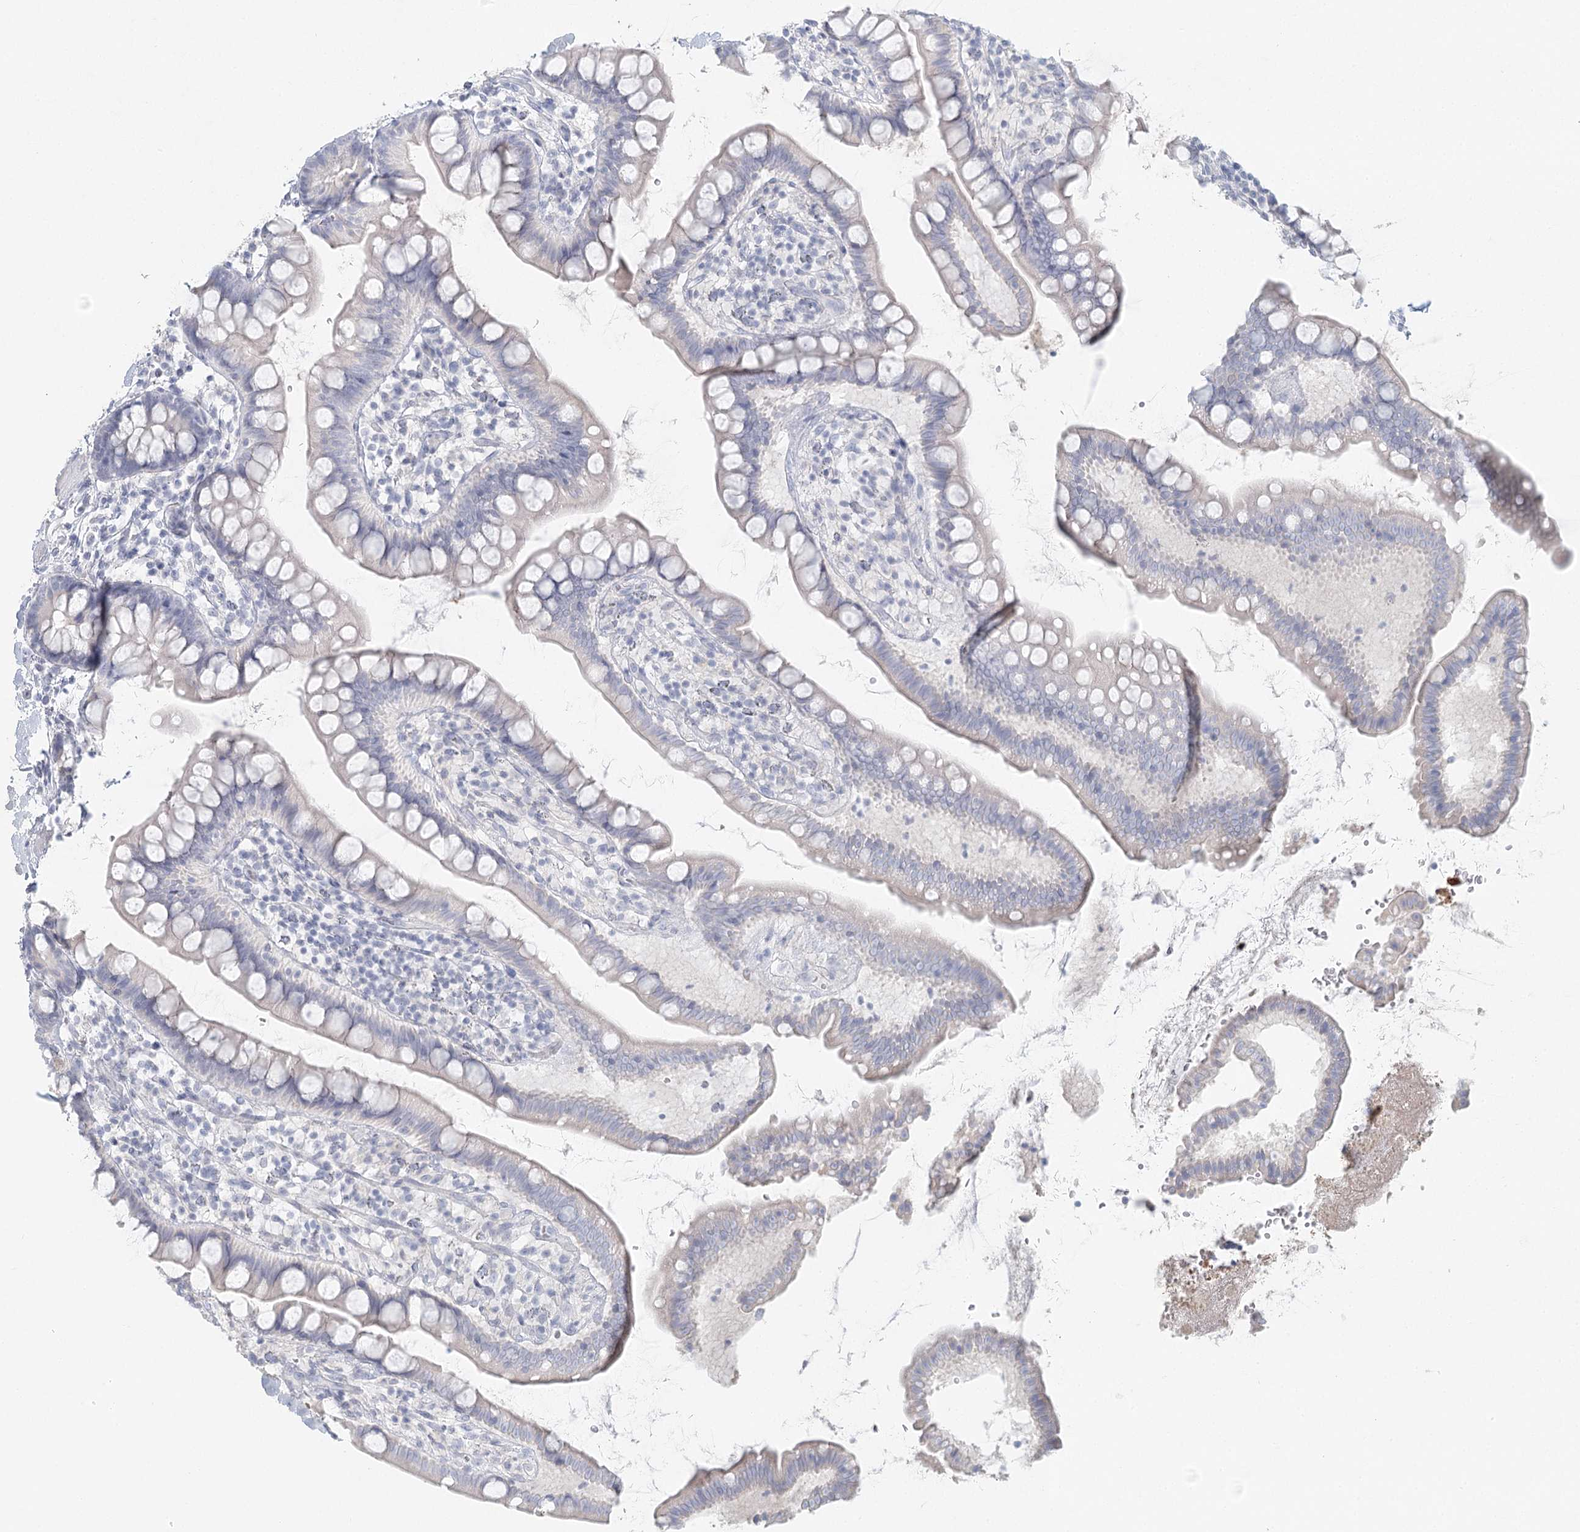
{"staining": {"intensity": "negative", "quantity": "none", "location": "none"}, "tissue": "small intestine", "cell_type": "Glandular cells", "image_type": "normal", "snomed": [{"axis": "morphology", "description": "Normal tissue, NOS"}, {"axis": "topography", "description": "Small intestine"}], "caption": "There is no significant positivity in glandular cells of small intestine. Brightfield microscopy of IHC stained with DAB (3,3'-diaminobenzidine) (brown) and hematoxylin (blue), captured at high magnification.", "gene": "DMGDH", "patient": {"sex": "female", "age": 84}}